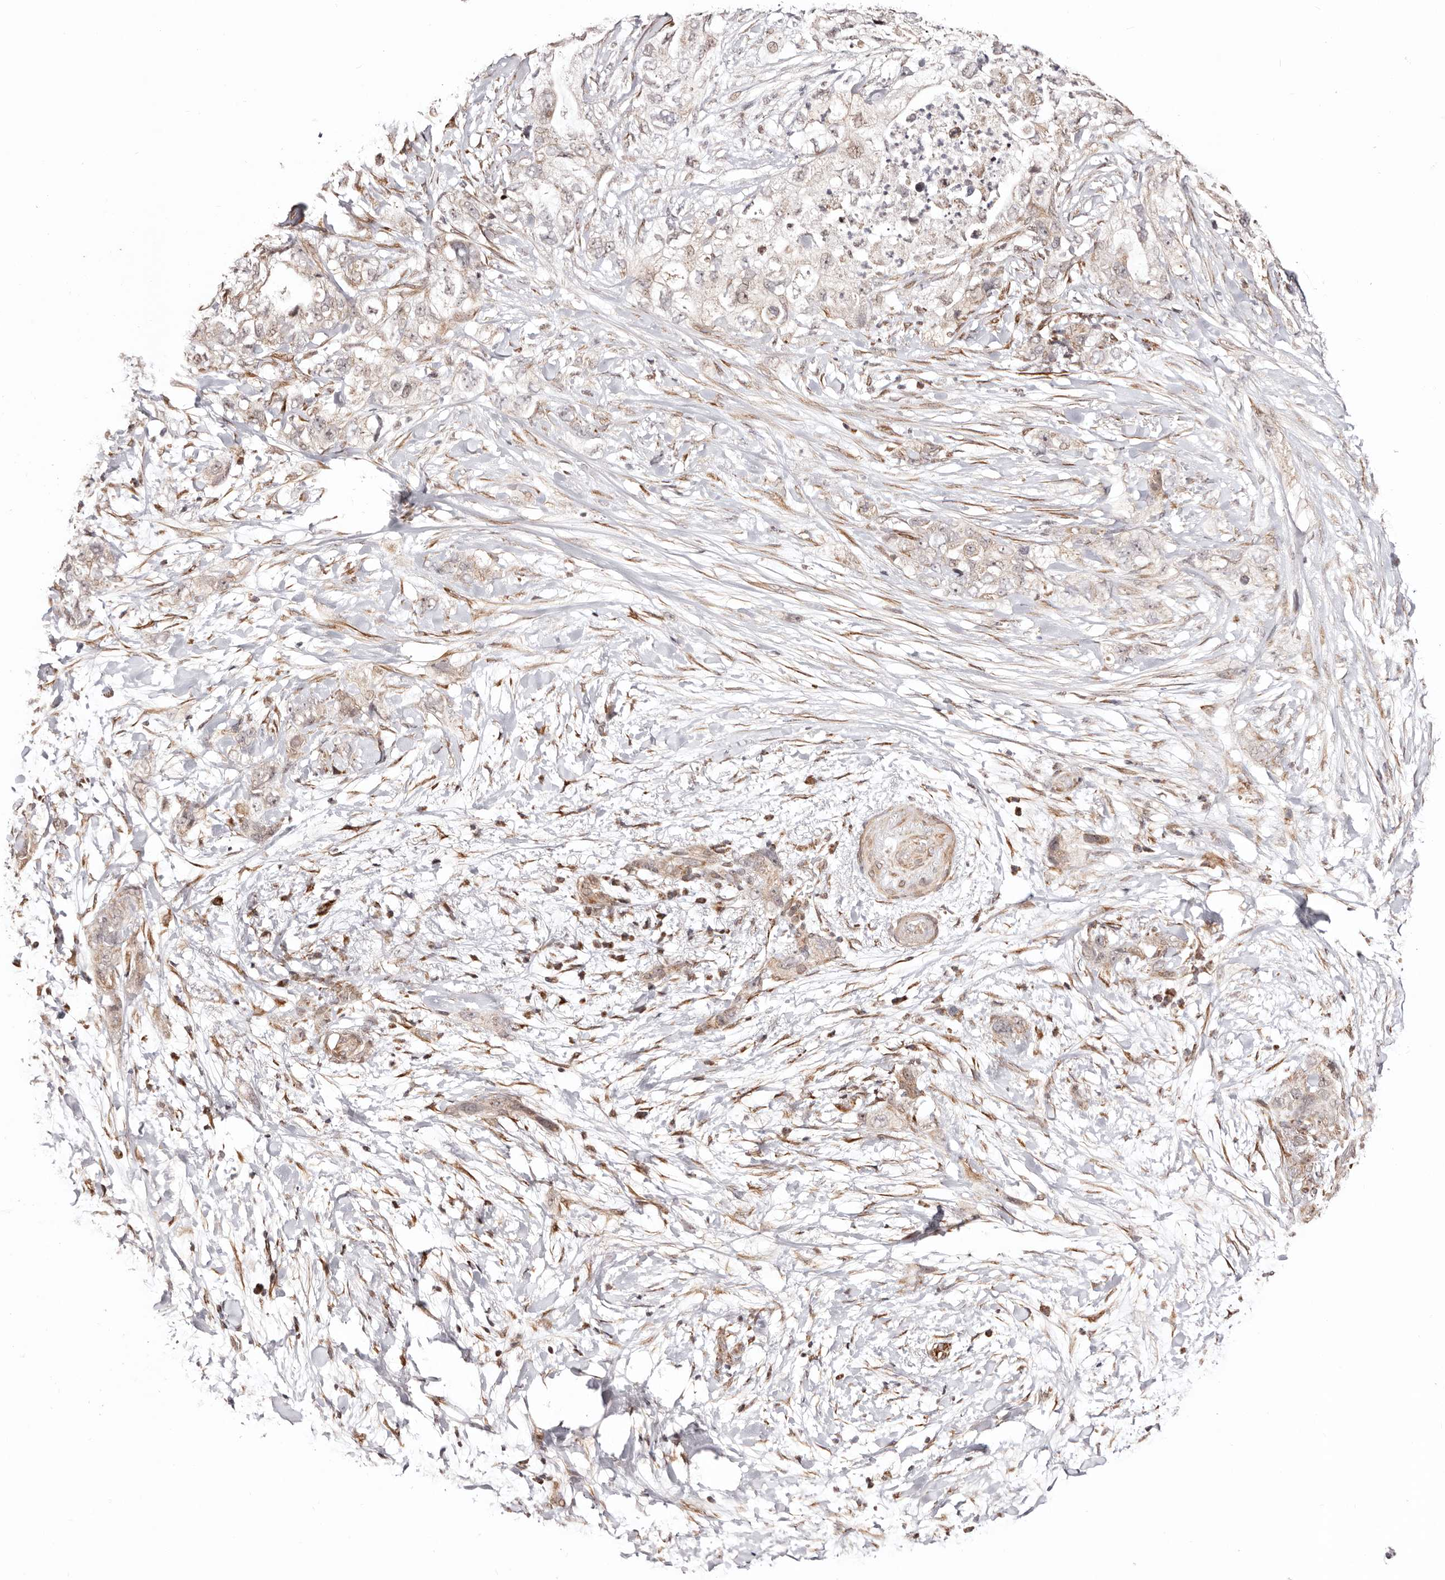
{"staining": {"intensity": "negative", "quantity": "none", "location": "none"}, "tissue": "pancreatic cancer", "cell_type": "Tumor cells", "image_type": "cancer", "snomed": [{"axis": "morphology", "description": "Adenocarcinoma, NOS"}, {"axis": "topography", "description": "Pancreas"}], "caption": "Tumor cells show no significant protein staining in pancreatic cancer (adenocarcinoma).", "gene": "HIVEP3", "patient": {"sex": "female", "age": 73}}